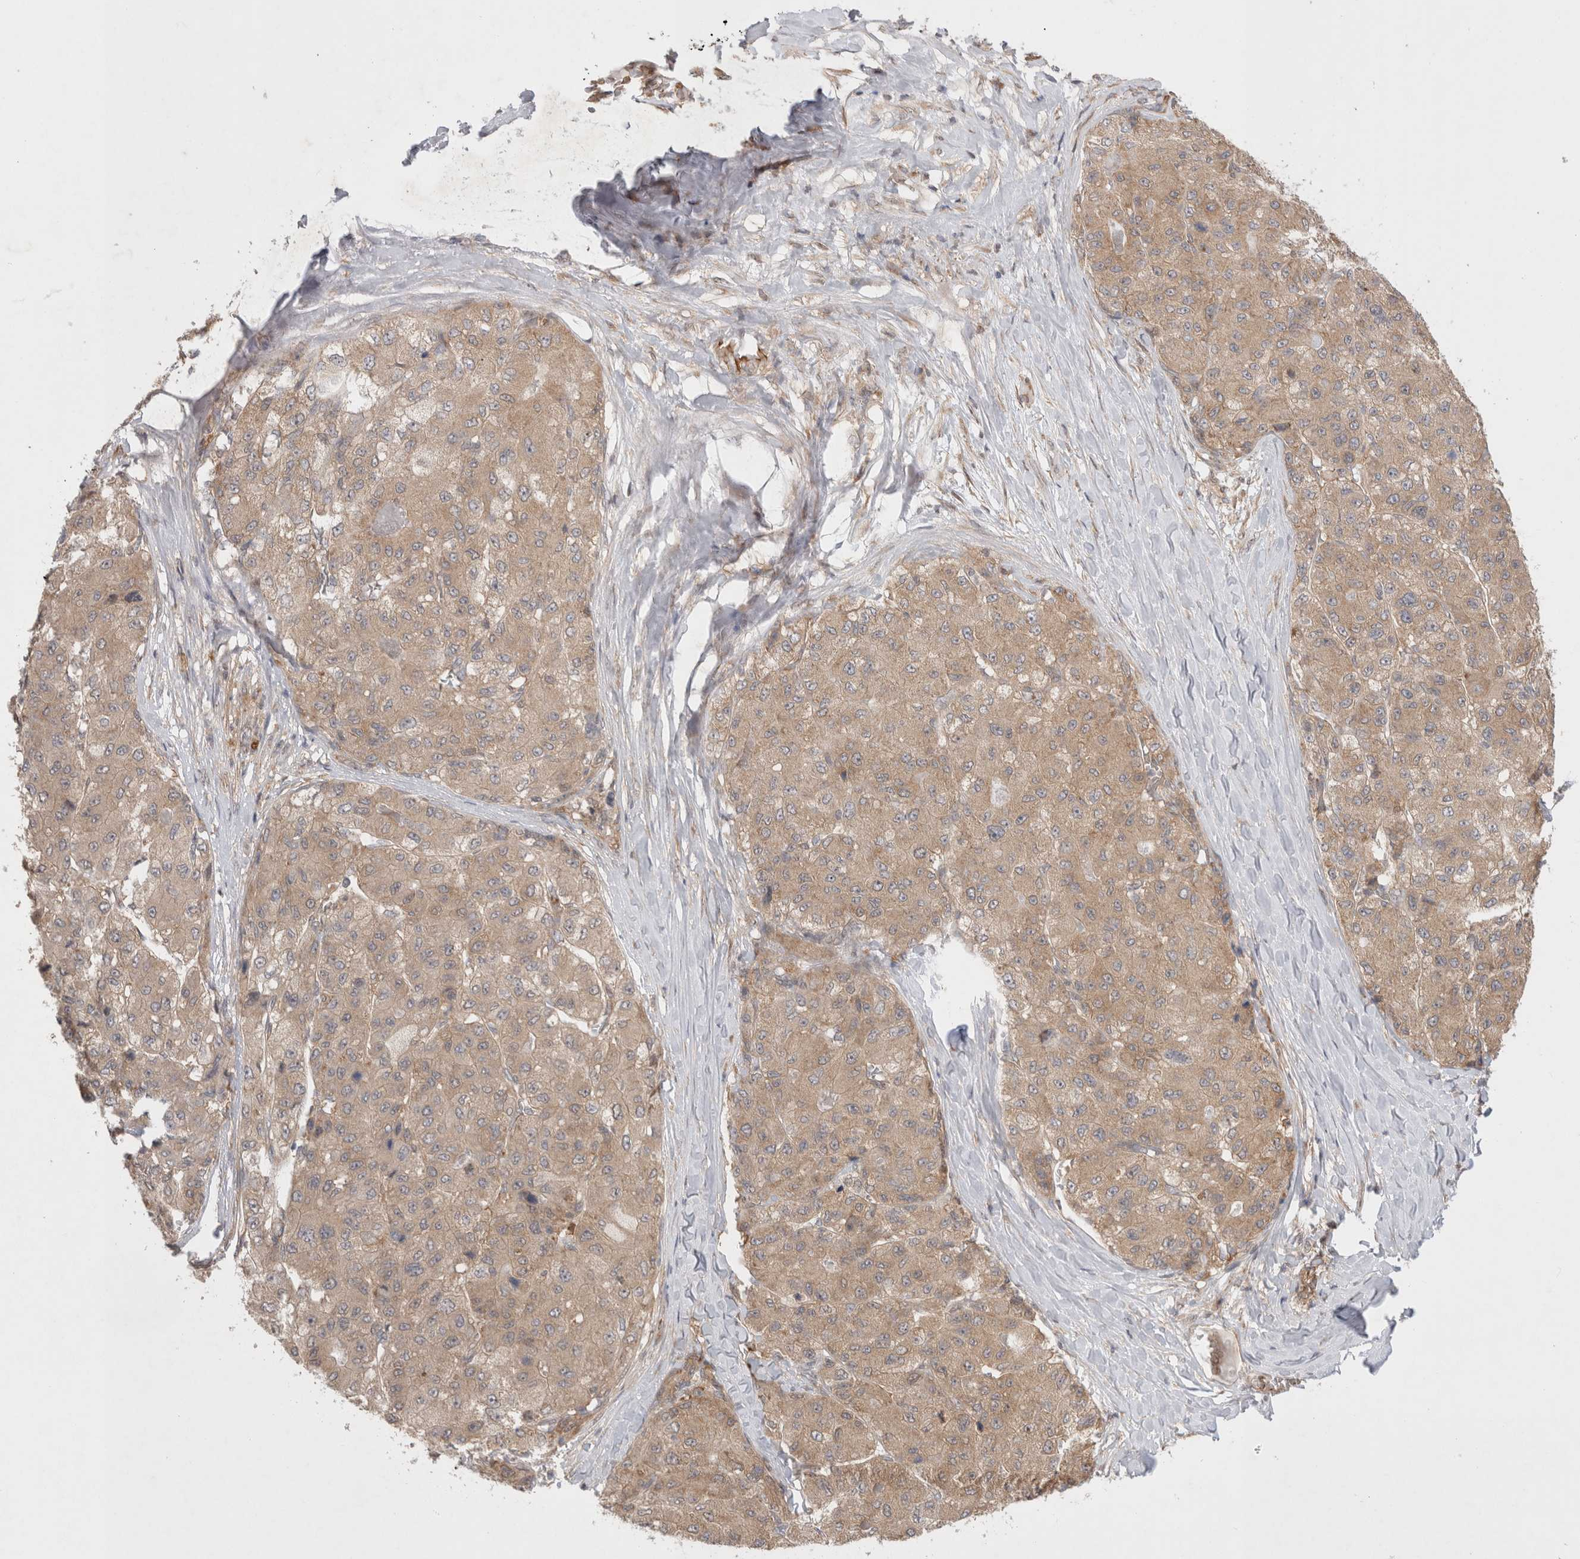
{"staining": {"intensity": "weak", "quantity": ">75%", "location": "cytoplasmic/membranous"}, "tissue": "liver cancer", "cell_type": "Tumor cells", "image_type": "cancer", "snomed": [{"axis": "morphology", "description": "Carcinoma, Hepatocellular, NOS"}, {"axis": "topography", "description": "Liver"}], "caption": "Immunohistochemical staining of human liver cancer exhibits weak cytoplasmic/membranous protein expression in about >75% of tumor cells. (DAB (3,3'-diaminobenzidine) IHC with brightfield microscopy, high magnification).", "gene": "EIF3E", "patient": {"sex": "male", "age": 80}}